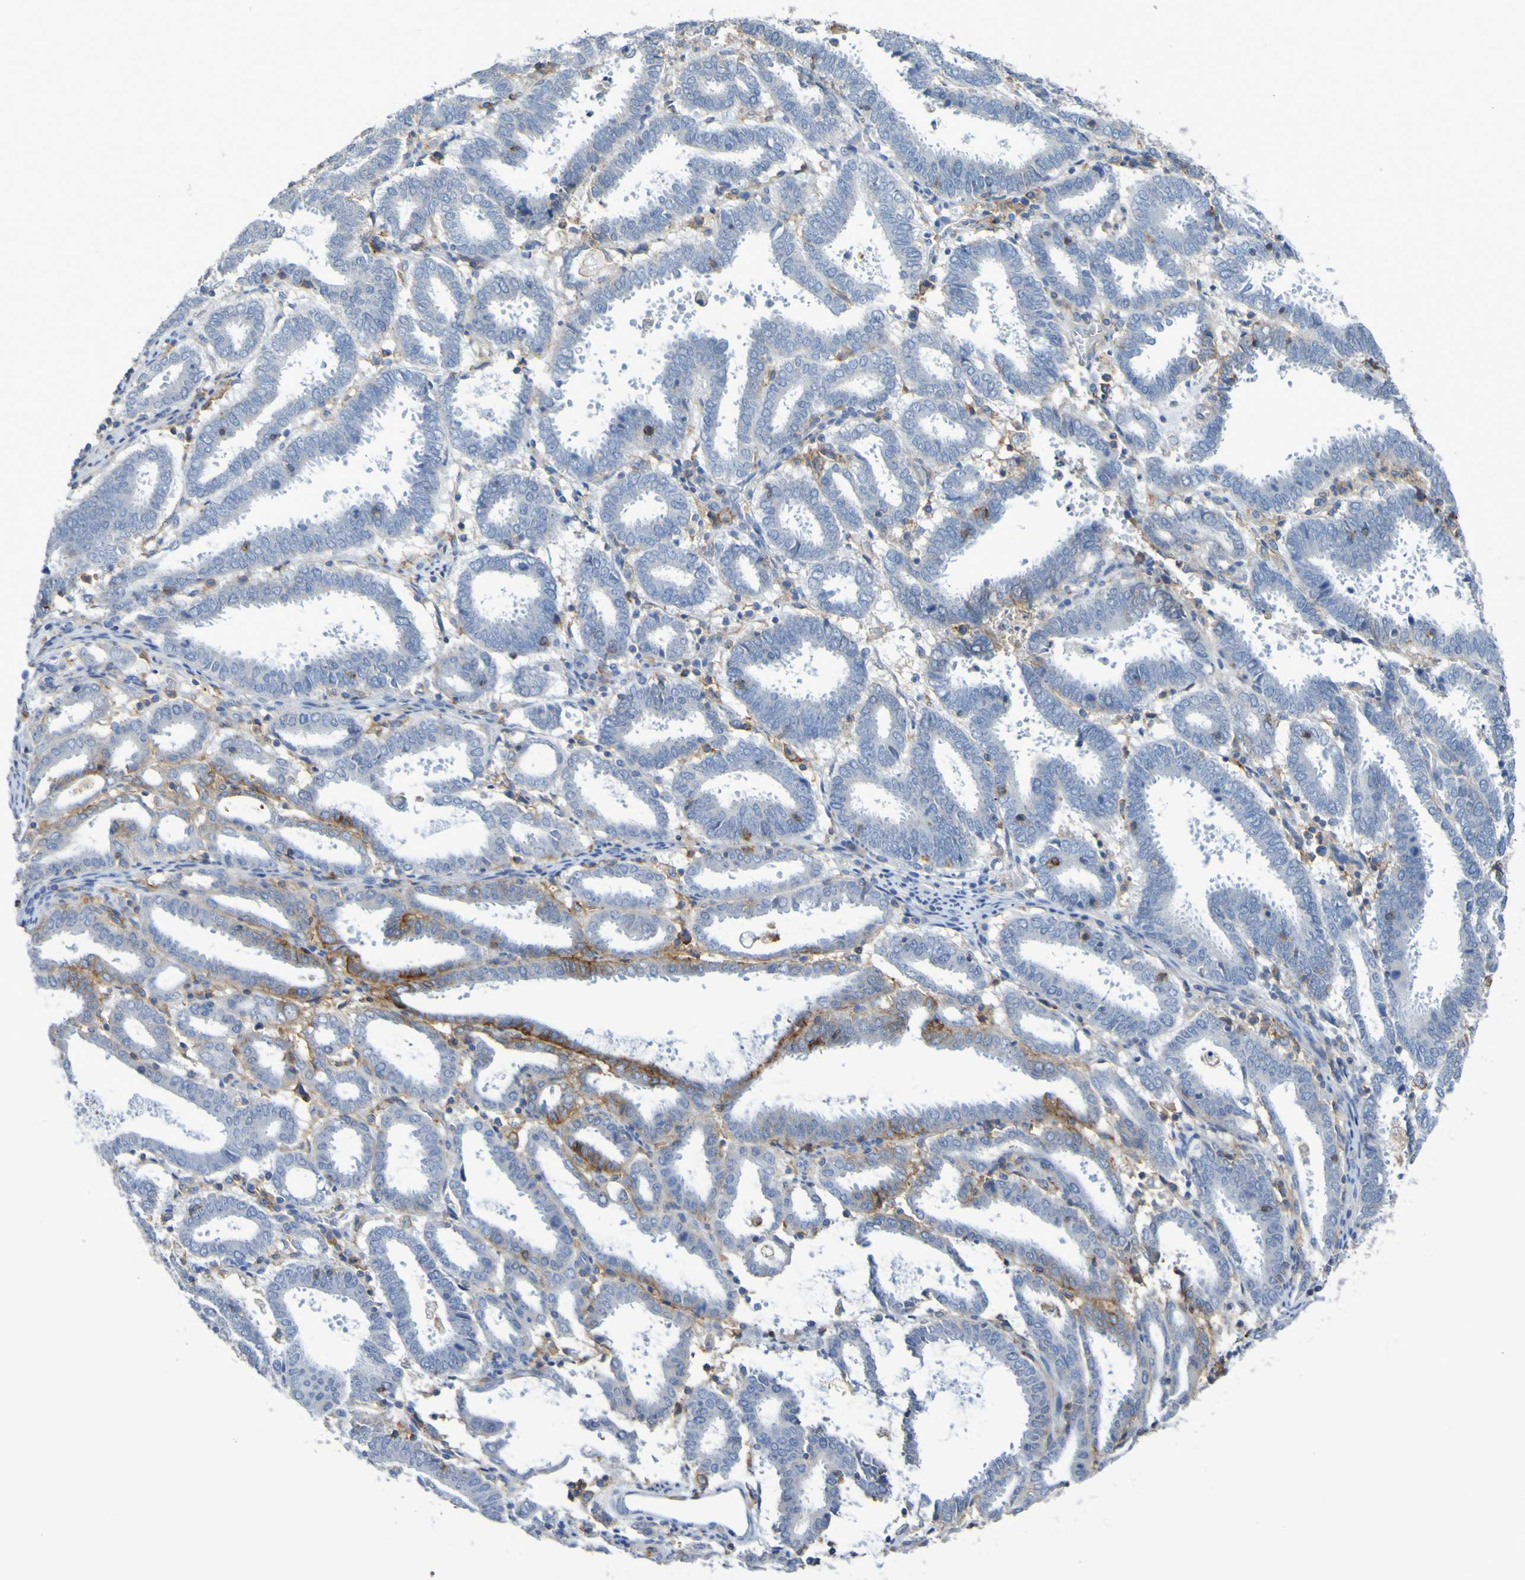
{"staining": {"intensity": "moderate", "quantity": "<25%", "location": "cytoplasmic/membranous"}, "tissue": "endometrial cancer", "cell_type": "Tumor cells", "image_type": "cancer", "snomed": [{"axis": "morphology", "description": "Adenocarcinoma, NOS"}, {"axis": "topography", "description": "Uterus"}], "caption": "Moderate cytoplasmic/membranous positivity for a protein is appreciated in about <25% of tumor cells of endometrial cancer using immunohistochemistry (IHC).", "gene": "SLC3A2", "patient": {"sex": "female", "age": 83}}